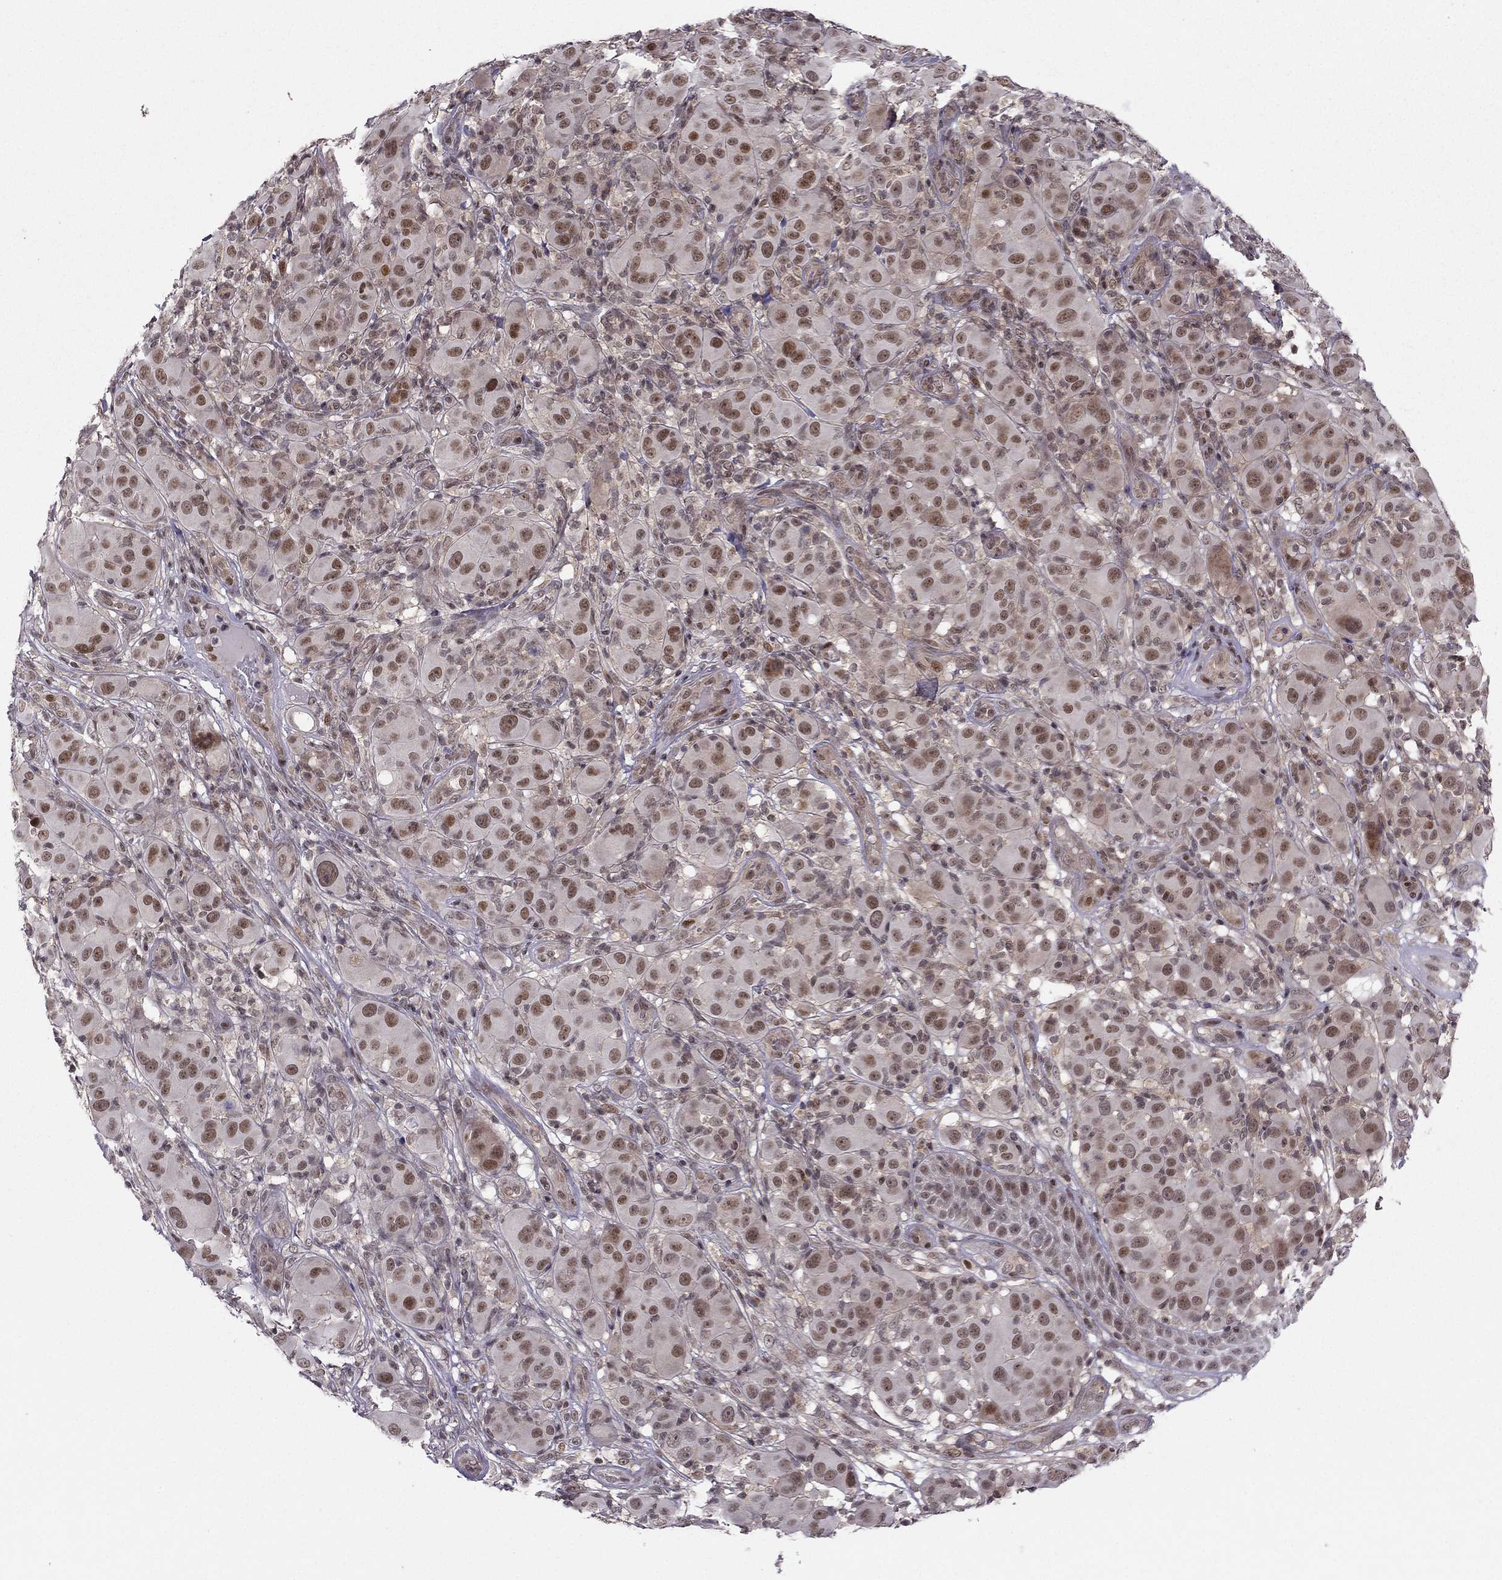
{"staining": {"intensity": "moderate", "quantity": "25%-75%", "location": "nuclear"}, "tissue": "melanoma", "cell_type": "Tumor cells", "image_type": "cancer", "snomed": [{"axis": "morphology", "description": "Malignant melanoma, NOS"}, {"axis": "topography", "description": "Skin"}], "caption": "Protein analysis of malignant melanoma tissue demonstrates moderate nuclear staining in approximately 25%-75% of tumor cells.", "gene": "RPRD2", "patient": {"sex": "female", "age": 87}}